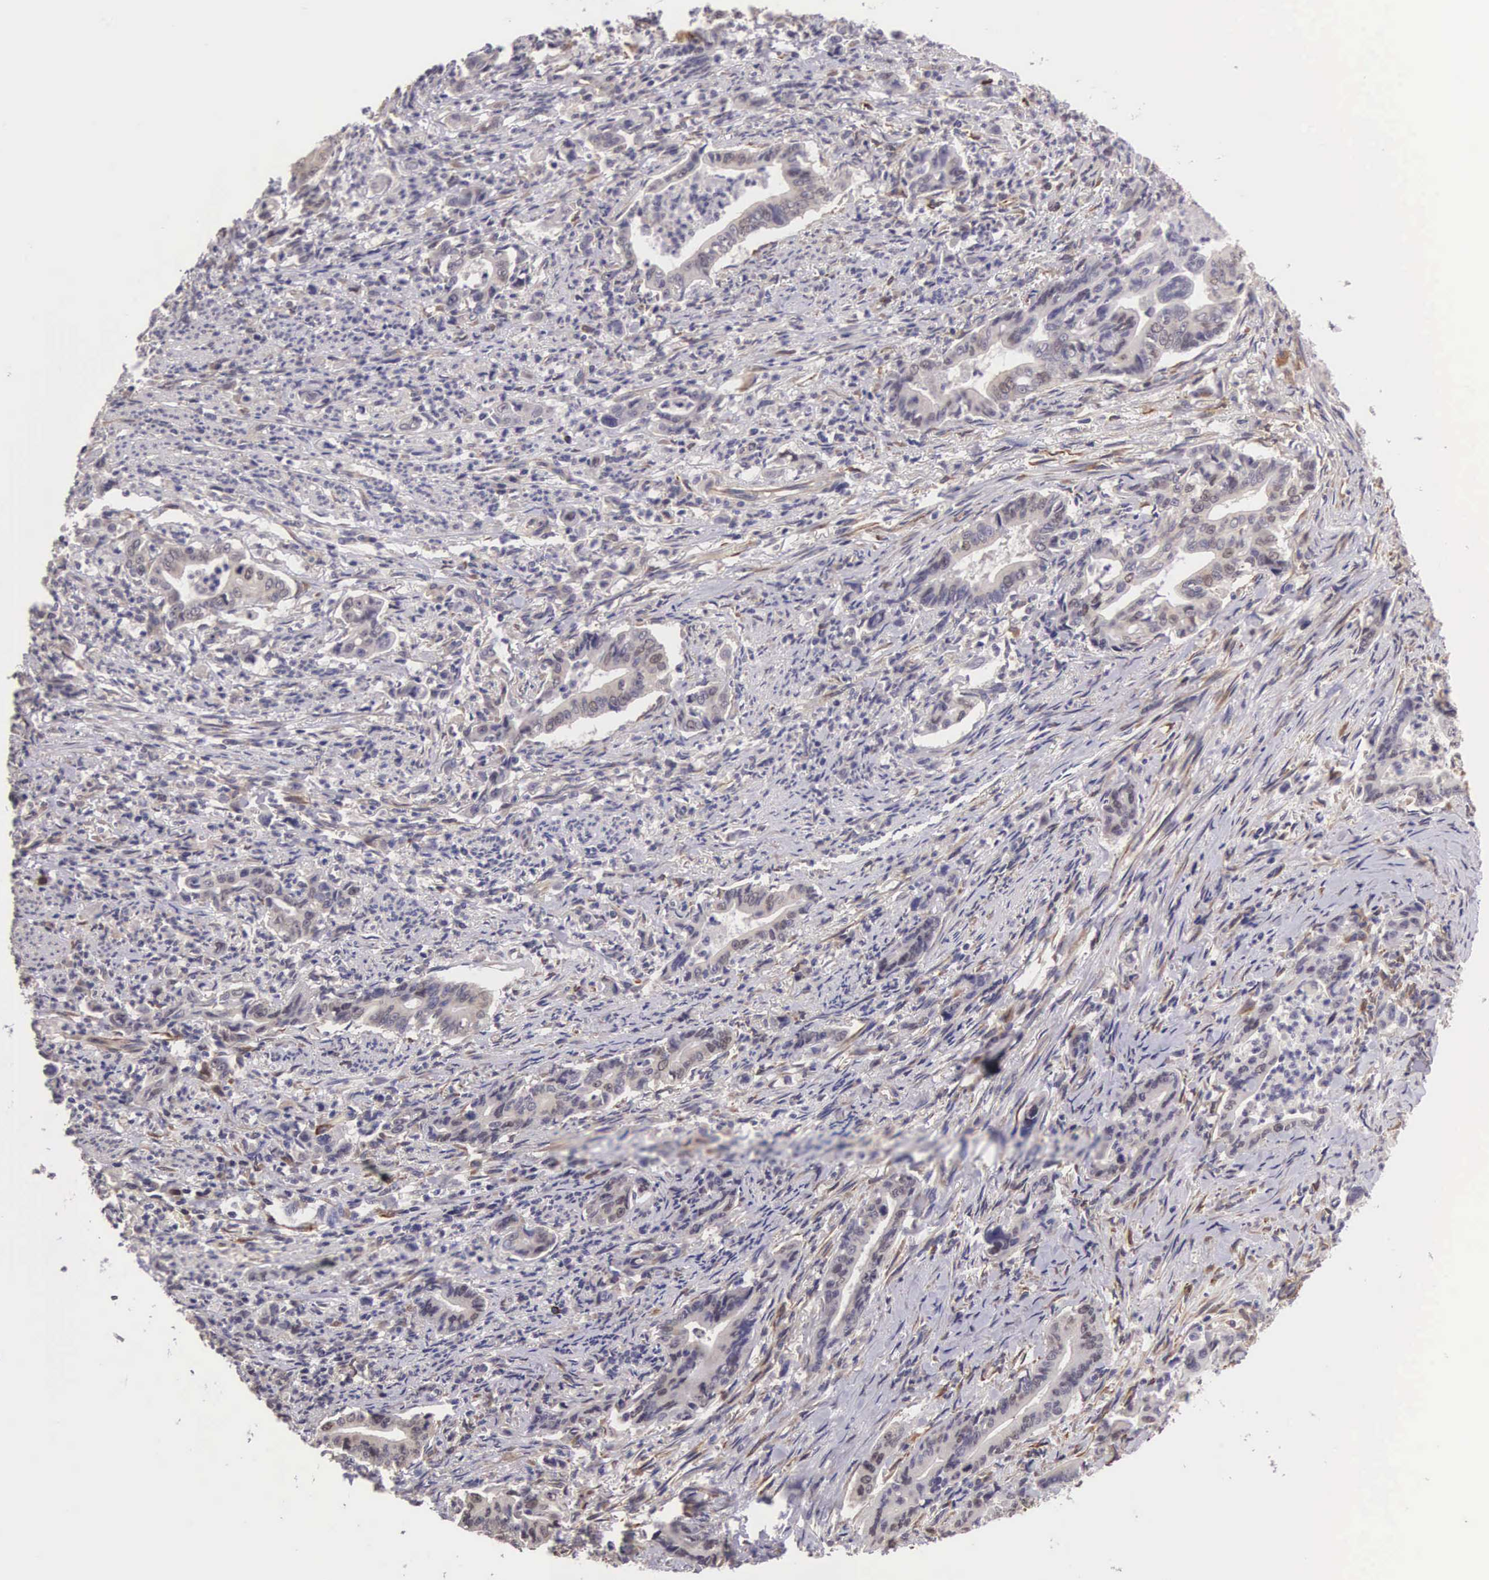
{"staining": {"intensity": "weak", "quantity": "25%-75%", "location": "cytoplasmic/membranous,nuclear"}, "tissue": "stomach cancer", "cell_type": "Tumor cells", "image_type": "cancer", "snomed": [{"axis": "morphology", "description": "Adenocarcinoma, NOS"}, {"axis": "topography", "description": "Stomach"}], "caption": "This is a photomicrograph of immunohistochemistry staining of stomach cancer, which shows weak staining in the cytoplasmic/membranous and nuclear of tumor cells.", "gene": "CDC45", "patient": {"sex": "female", "age": 76}}